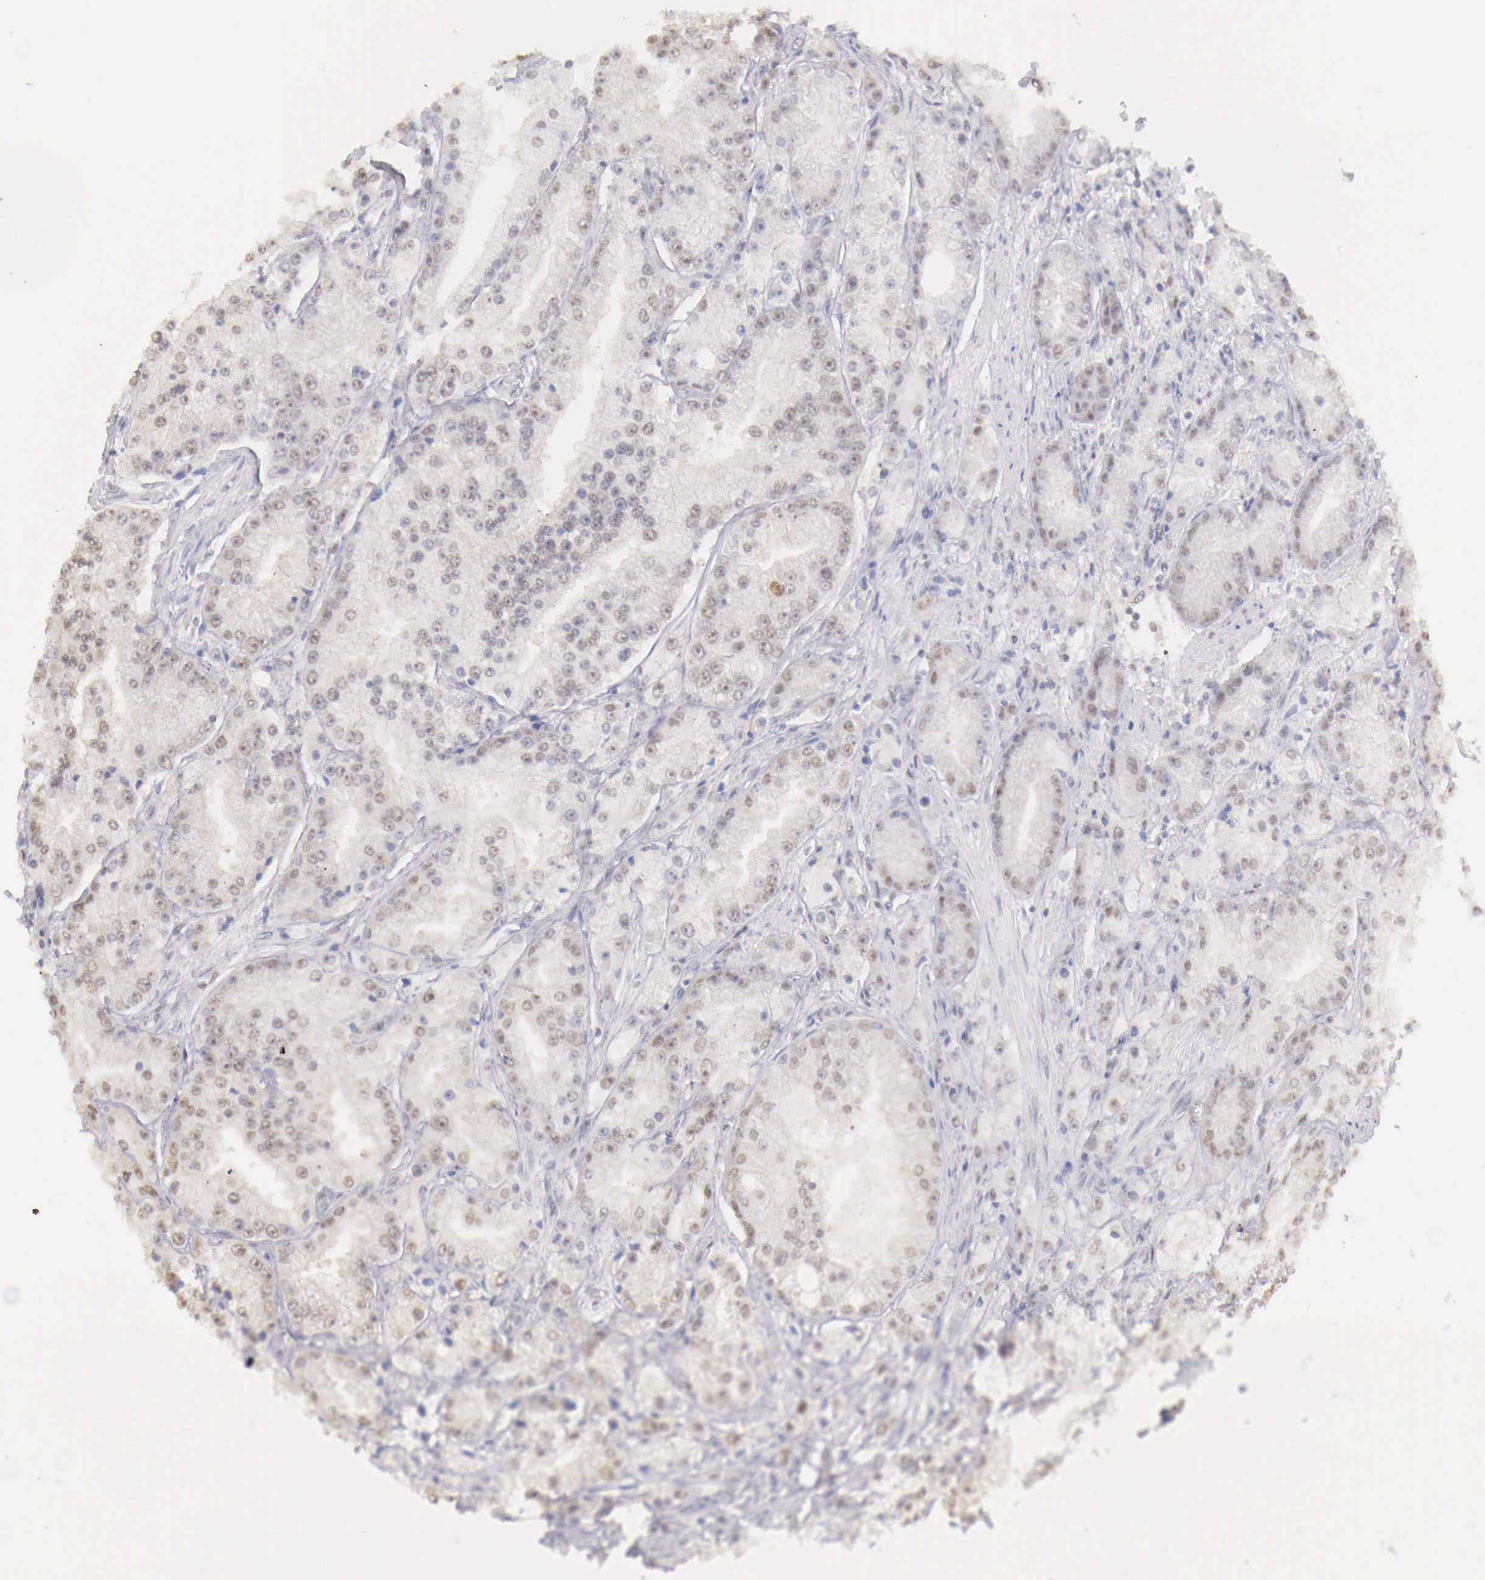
{"staining": {"intensity": "weak", "quantity": "25%-75%", "location": "cytoplasmic/membranous,nuclear"}, "tissue": "prostate cancer", "cell_type": "Tumor cells", "image_type": "cancer", "snomed": [{"axis": "morphology", "description": "Adenocarcinoma, Medium grade"}, {"axis": "topography", "description": "Prostate"}], "caption": "A brown stain labels weak cytoplasmic/membranous and nuclear positivity of a protein in human prostate cancer (medium-grade adenocarcinoma) tumor cells.", "gene": "UBA1", "patient": {"sex": "male", "age": 72}}